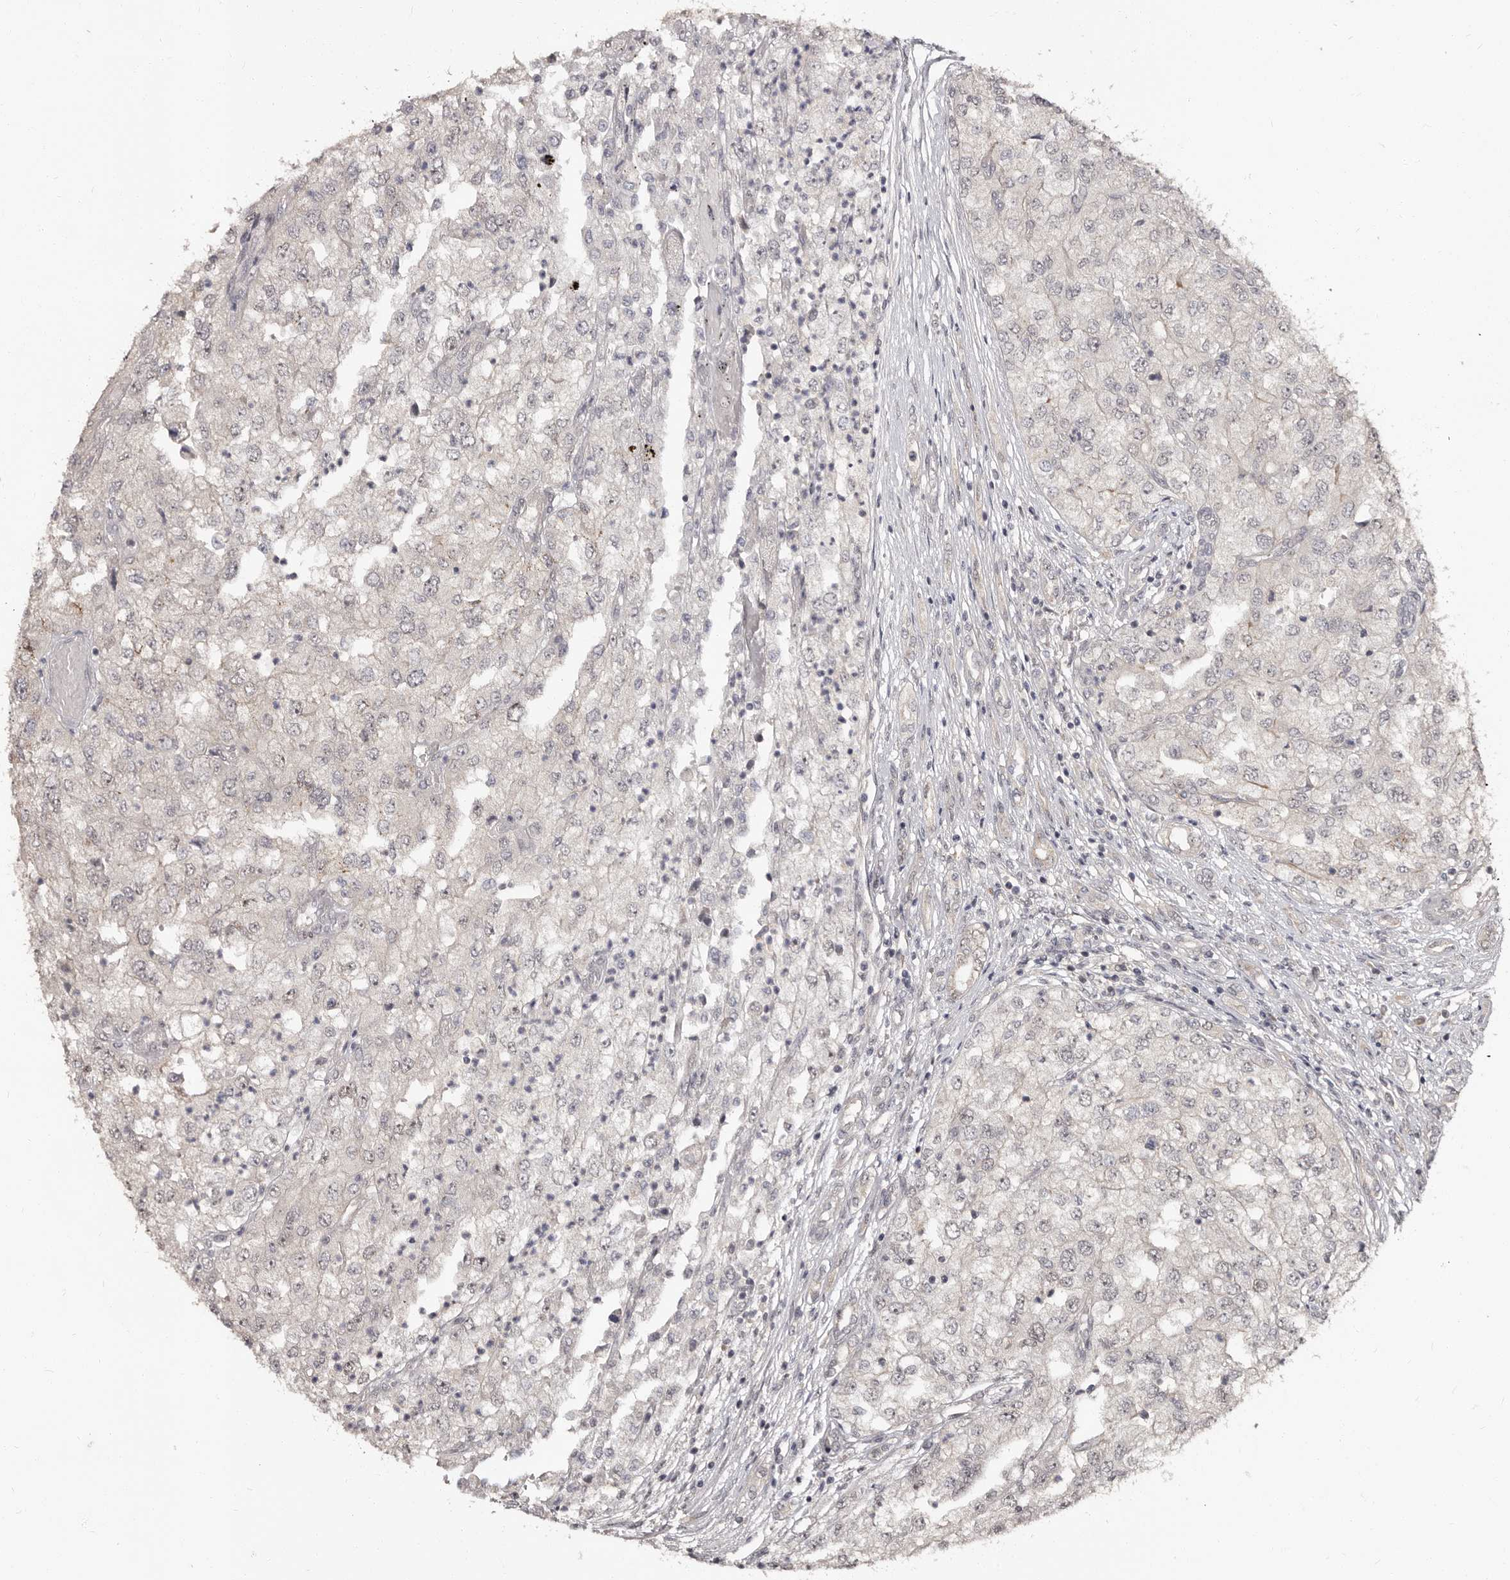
{"staining": {"intensity": "negative", "quantity": "none", "location": "none"}, "tissue": "renal cancer", "cell_type": "Tumor cells", "image_type": "cancer", "snomed": [{"axis": "morphology", "description": "Adenocarcinoma, NOS"}, {"axis": "topography", "description": "Kidney"}], "caption": "DAB immunohistochemical staining of human renal cancer (adenocarcinoma) demonstrates no significant positivity in tumor cells.", "gene": "TBC1D22B", "patient": {"sex": "female", "age": 54}}